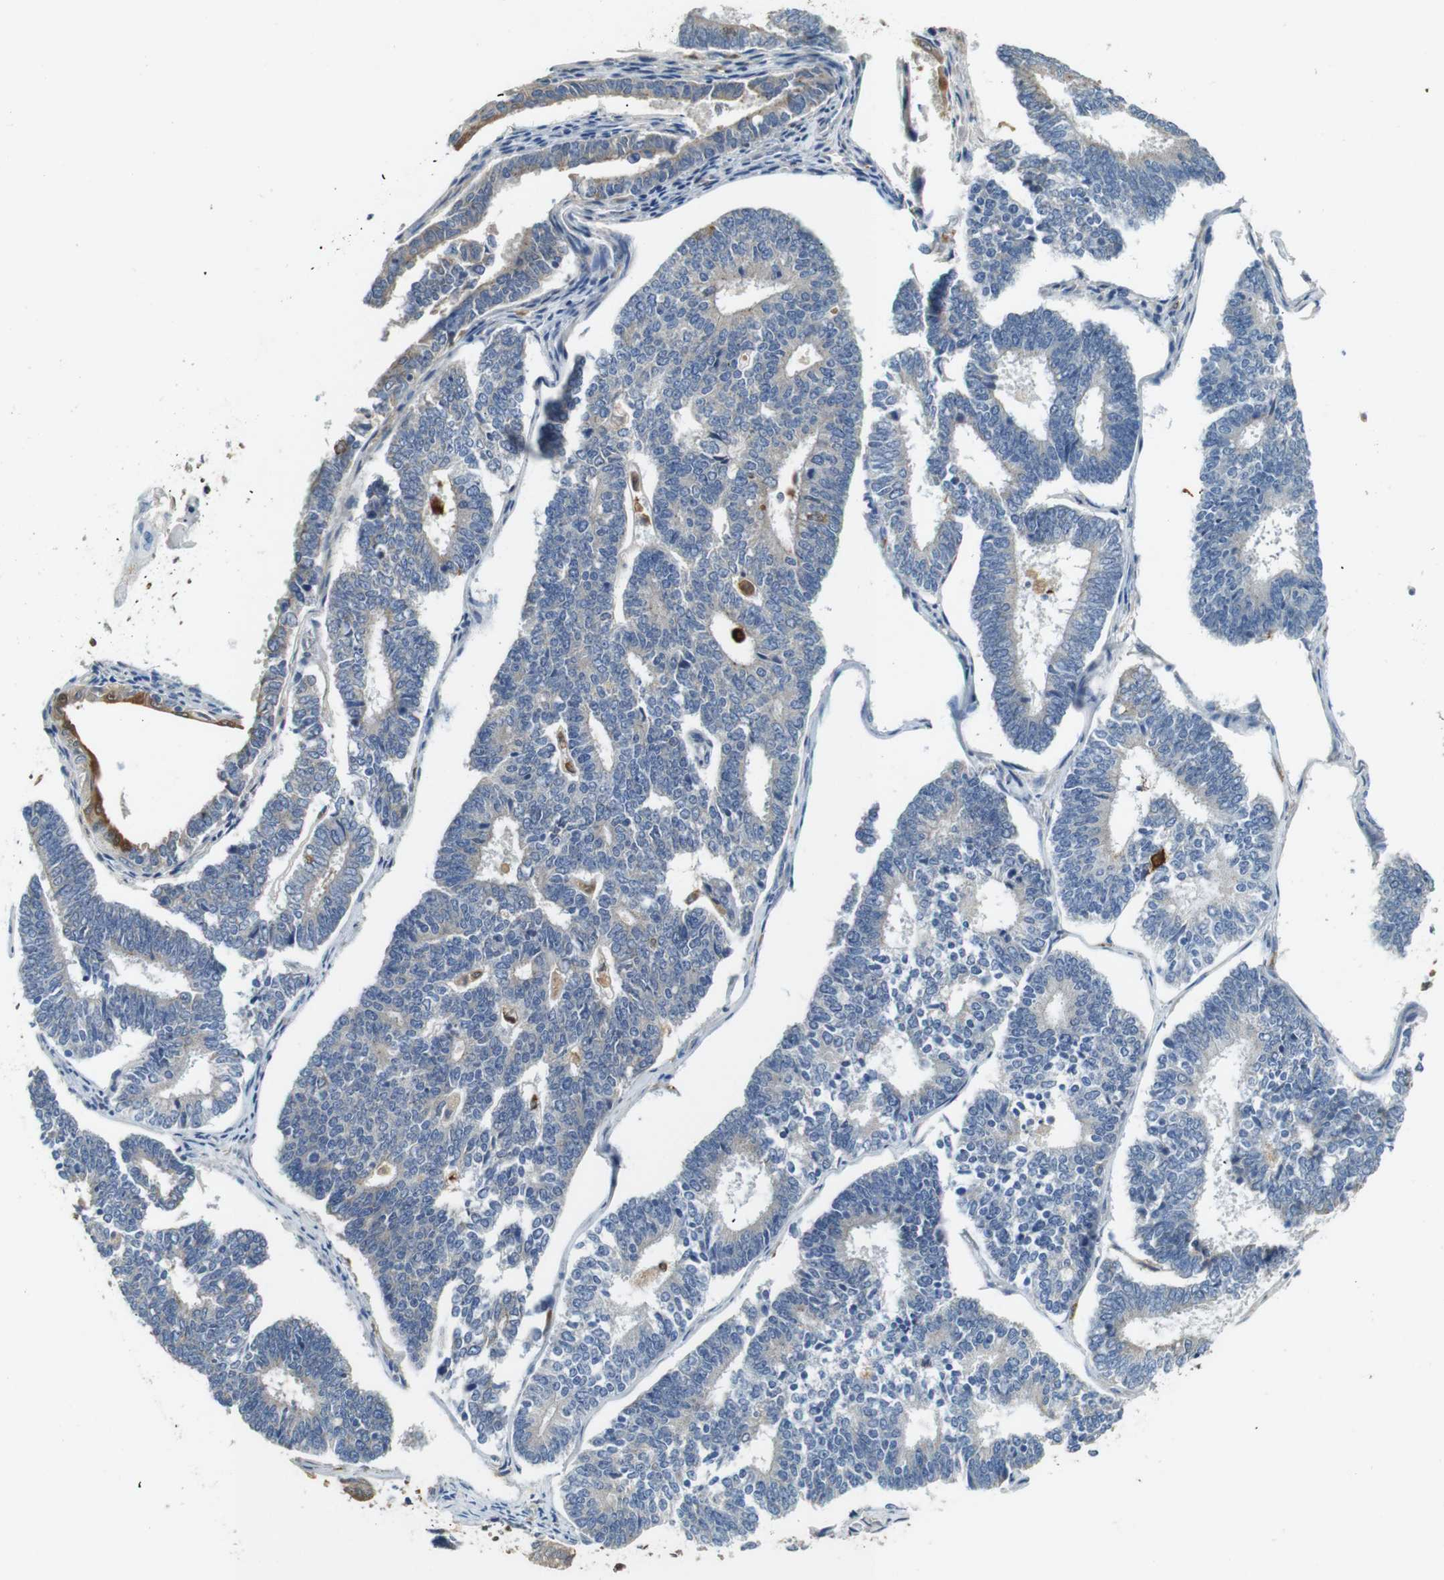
{"staining": {"intensity": "negative", "quantity": "none", "location": "none"}, "tissue": "endometrial cancer", "cell_type": "Tumor cells", "image_type": "cancer", "snomed": [{"axis": "morphology", "description": "Adenocarcinoma, NOS"}, {"axis": "topography", "description": "Endometrium"}], "caption": "Tumor cells are negative for protein expression in human endometrial cancer (adenocarcinoma). (DAB (3,3'-diaminobenzidine) IHC with hematoxylin counter stain).", "gene": "NEBL", "patient": {"sex": "female", "age": 70}}